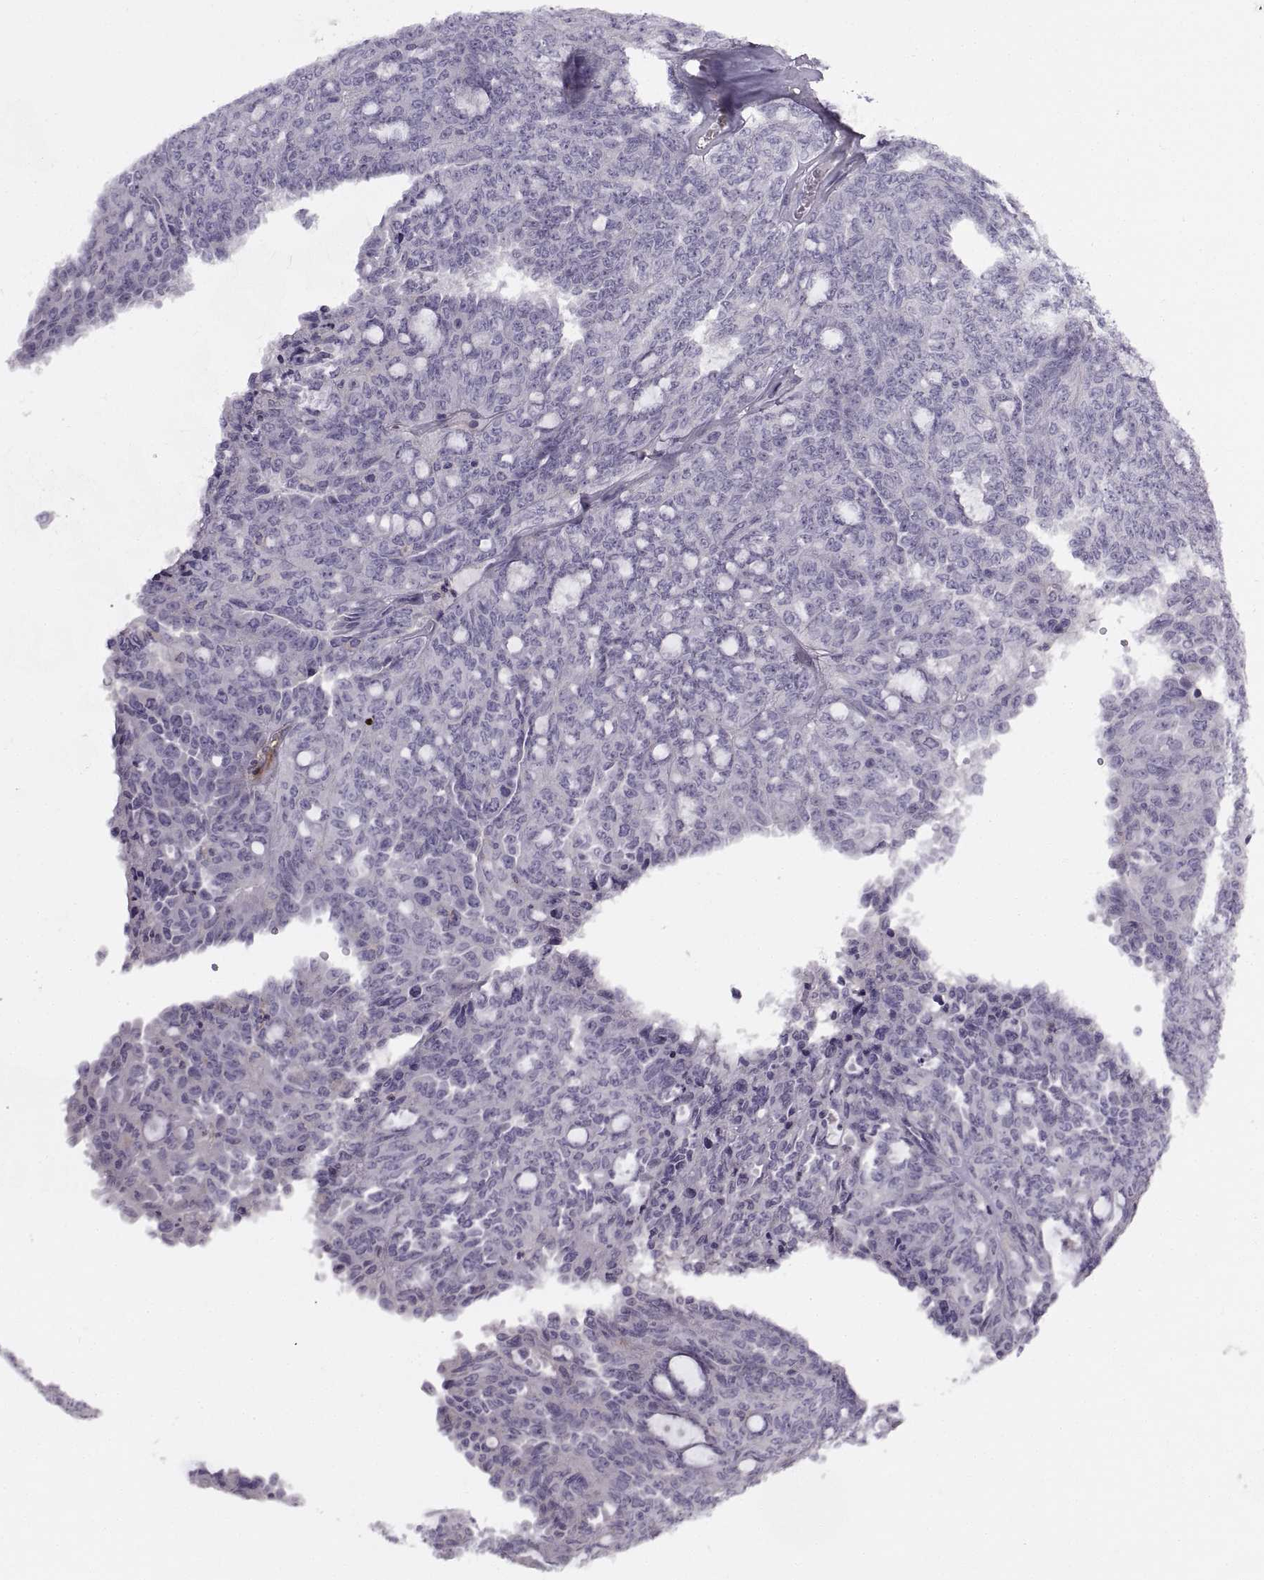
{"staining": {"intensity": "negative", "quantity": "none", "location": "none"}, "tissue": "ovarian cancer", "cell_type": "Tumor cells", "image_type": "cancer", "snomed": [{"axis": "morphology", "description": "Cystadenocarcinoma, serous, NOS"}, {"axis": "topography", "description": "Ovary"}], "caption": "This is an immunohistochemistry image of human ovarian cancer. There is no expression in tumor cells.", "gene": "RALB", "patient": {"sex": "female", "age": 71}}